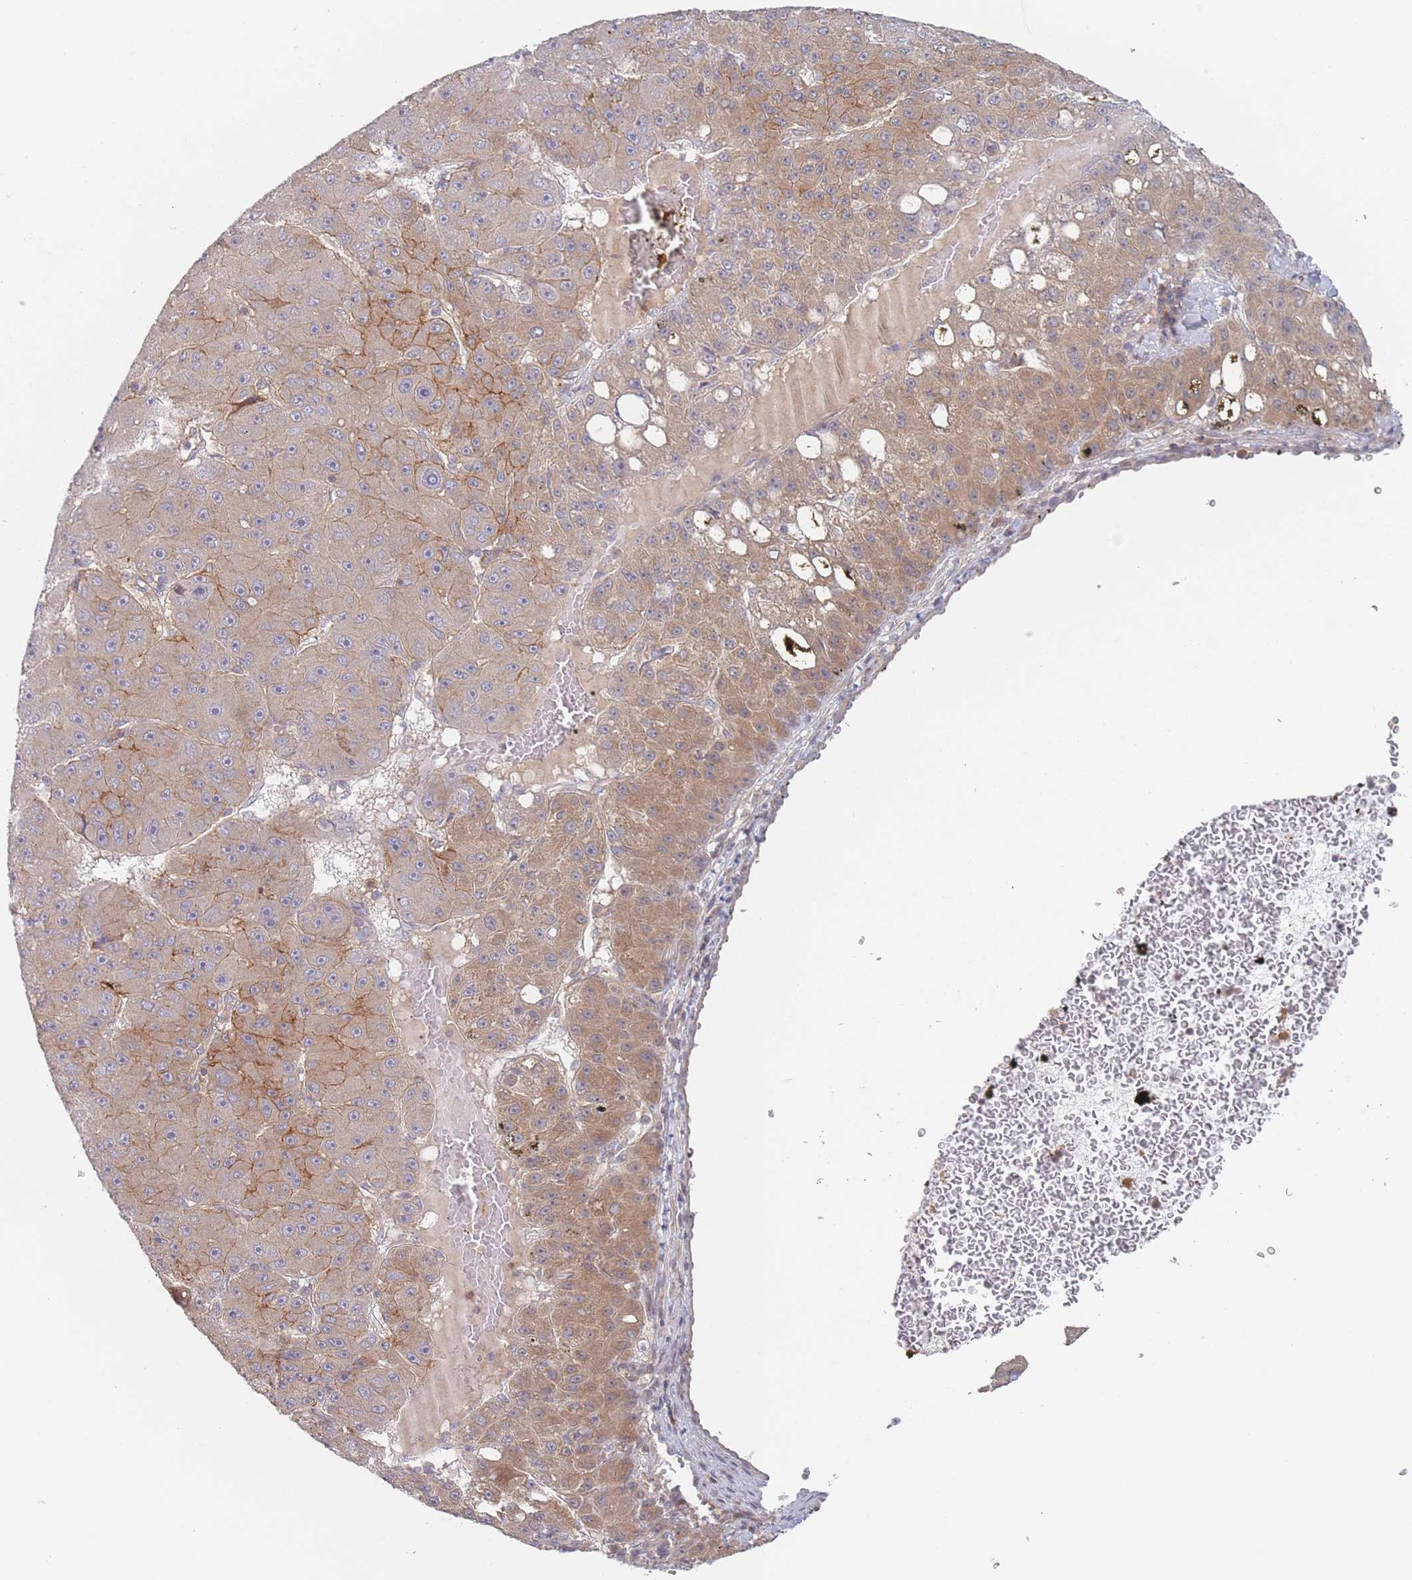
{"staining": {"intensity": "moderate", "quantity": "25%-75%", "location": "cytoplasmic/membranous"}, "tissue": "liver cancer", "cell_type": "Tumor cells", "image_type": "cancer", "snomed": [{"axis": "morphology", "description": "Carcinoma, Hepatocellular, NOS"}, {"axis": "topography", "description": "Liver"}], "caption": "Immunohistochemical staining of human hepatocellular carcinoma (liver) exhibits moderate cytoplasmic/membranous protein expression in about 25%-75% of tumor cells.", "gene": "PPM1A", "patient": {"sex": "male", "age": 67}}